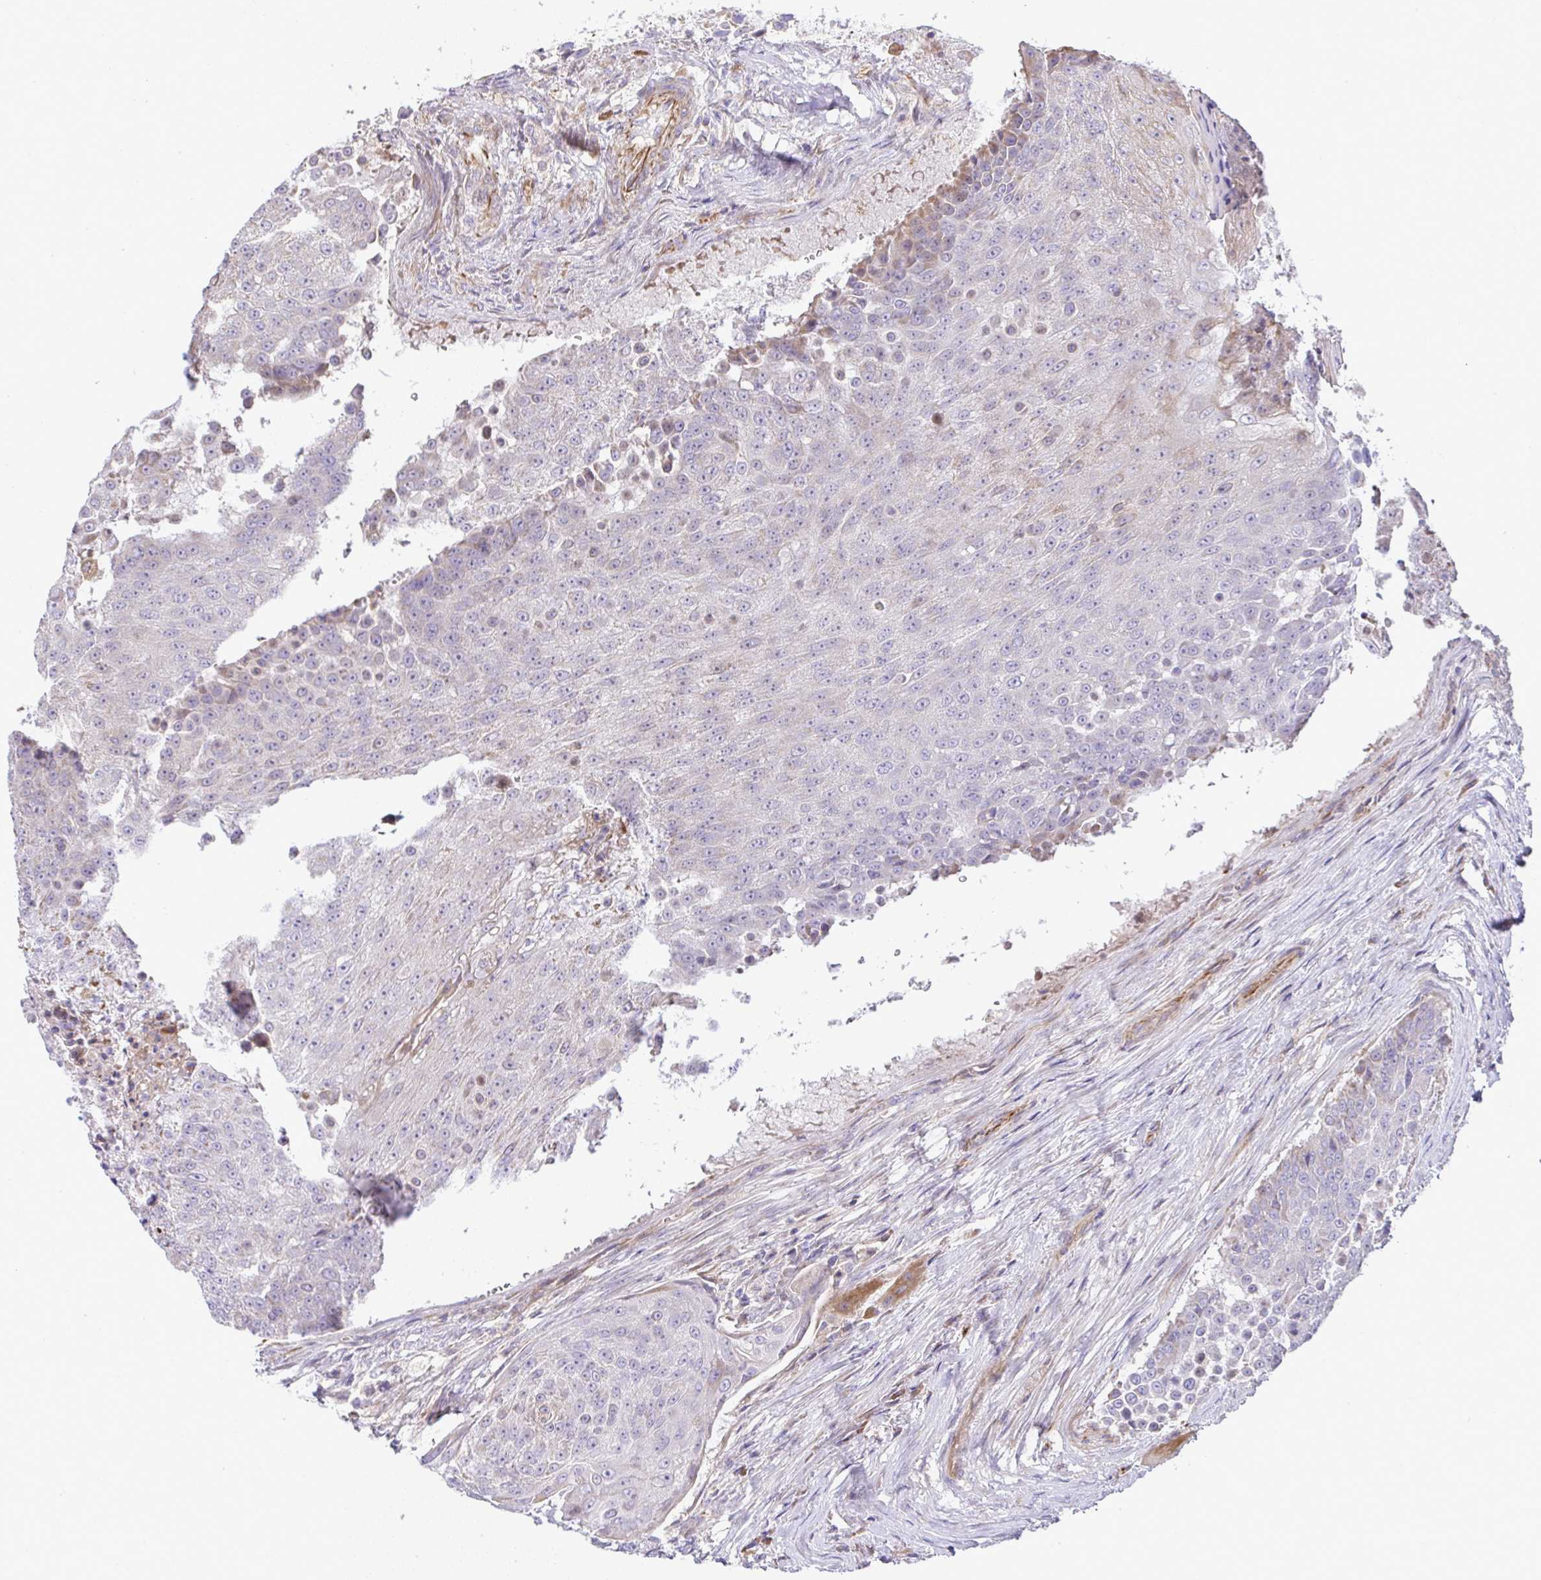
{"staining": {"intensity": "negative", "quantity": "none", "location": "none"}, "tissue": "urothelial cancer", "cell_type": "Tumor cells", "image_type": "cancer", "snomed": [{"axis": "morphology", "description": "Urothelial carcinoma, High grade"}, {"axis": "topography", "description": "Urinary bladder"}], "caption": "Tumor cells are negative for protein expression in human urothelial cancer.", "gene": "GRID2", "patient": {"sex": "female", "age": 63}}